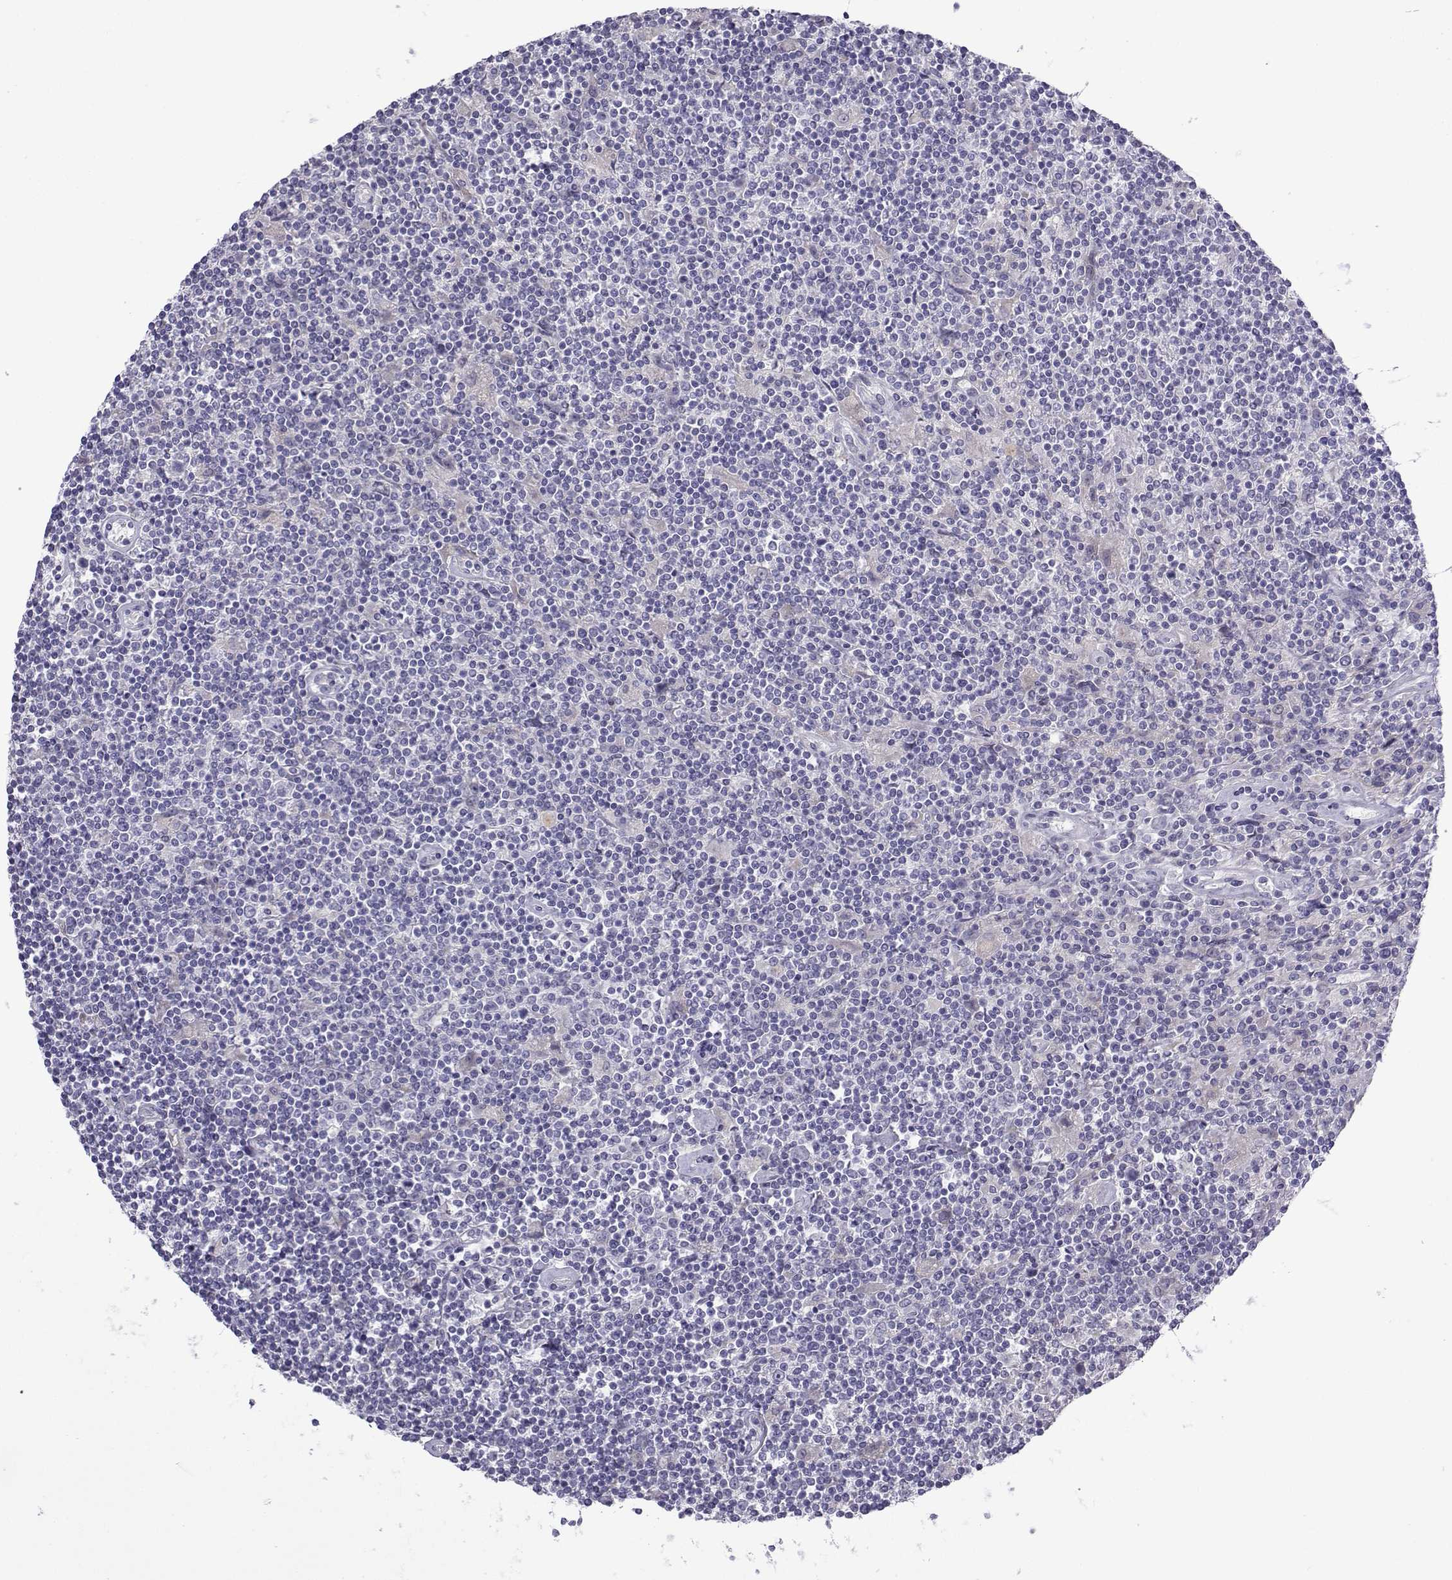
{"staining": {"intensity": "negative", "quantity": "none", "location": "none"}, "tissue": "lymphoma", "cell_type": "Tumor cells", "image_type": "cancer", "snomed": [{"axis": "morphology", "description": "Hodgkin's disease, NOS"}, {"axis": "topography", "description": "Lymph node"}], "caption": "Tumor cells are negative for brown protein staining in Hodgkin's disease.", "gene": "SPACA7", "patient": {"sex": "male", "age": 40}}